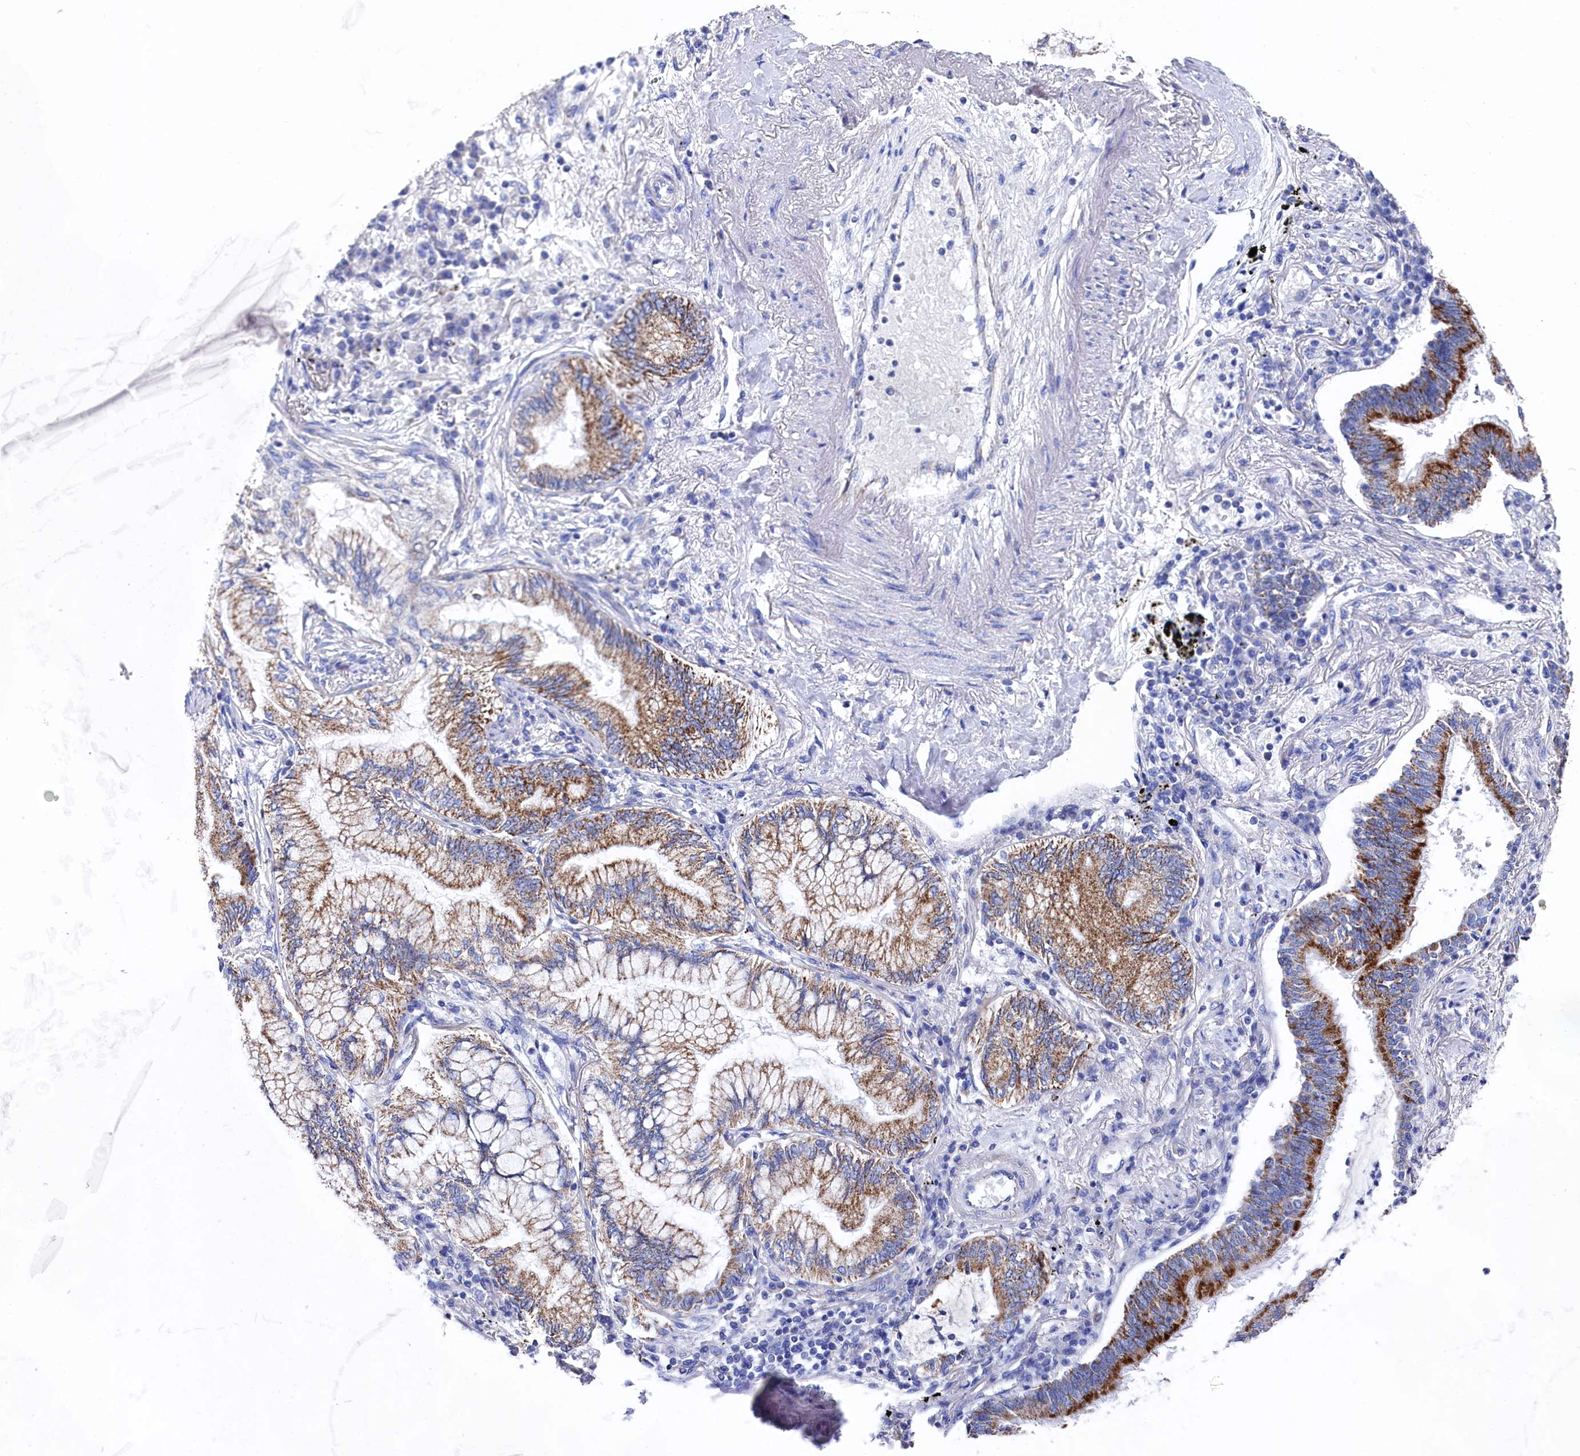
{"staining": {"intensity": "moderate", "quantity": ">75%", "location": "cytoplasmic/membranous"}, "tissue": "lung cancer", "cell_type": "Tumor cells", "image_type": "cancer", "snomed": [{"axis": "morphology", "description": "Adenocarcinoma, NOS"}, {"axis": "topography", "description": "Lung"}], "caption": "Tumor cells reveal medium levels of moderate cytoplasmic/membranous expression in approximately >75% of cells in human adenocarcinoma (lung).", "gene": "MMAB", "patient": {"sex": "female", "age": 70}}